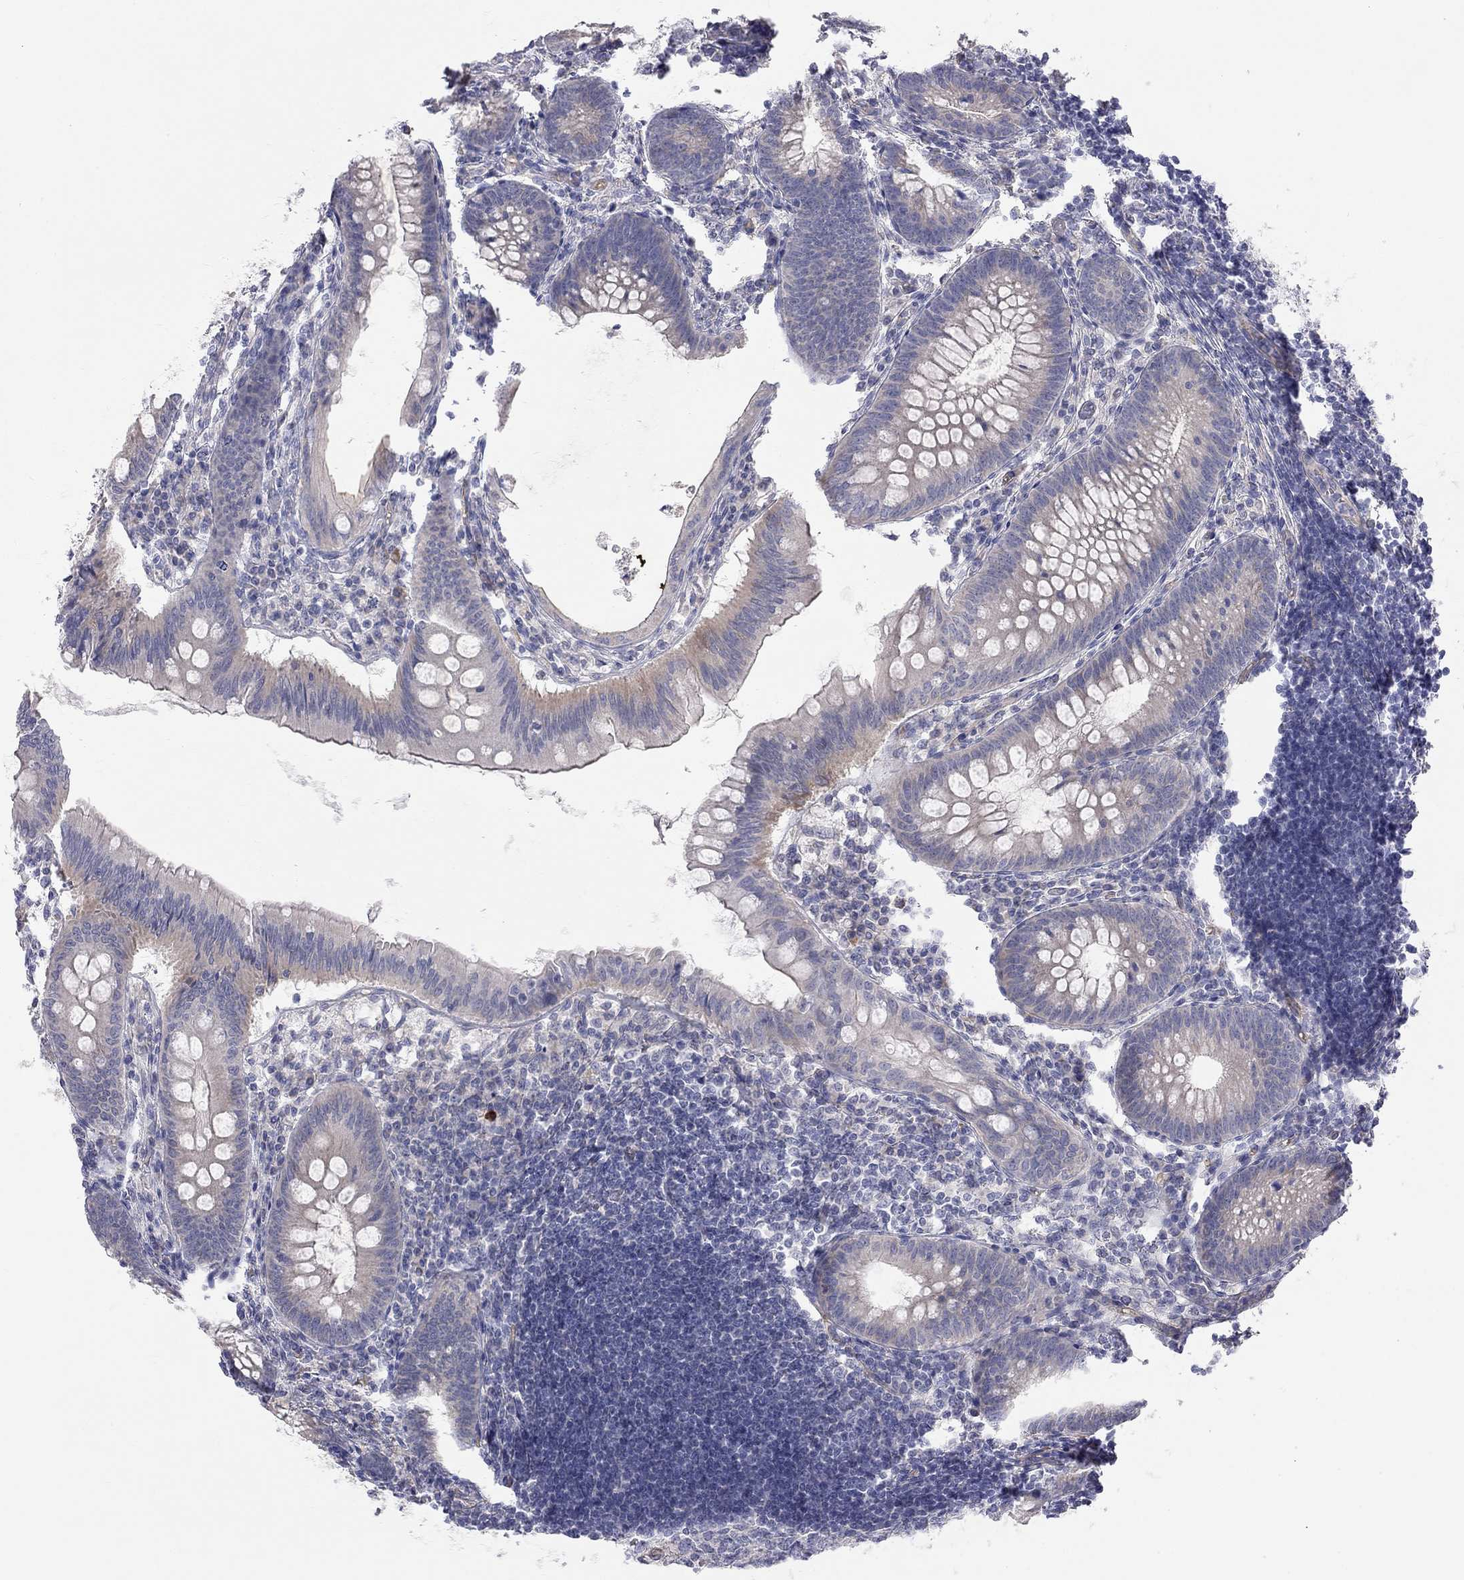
{"staining": {"intensity": "negative", "quantity": "none", "location": "none"}, "tissue": "appendix", "cell_type": "Glandular cells", "image_type": "normal", "snomed": [{"axis": "morphology", "description": "Normal tissue, NOS"}, {"axis": "morphology", "description": "Inflammation, NOS"}, {"axis": "topography", "description": "Appendix"}], "caption": "IHC histopathology image of benign appendix: human appendix stained with DAB (3,3'-diaminobenzidine) exhibits no significant protein expression in glandular cells.", "gene": "GPRC5B", "patient": {"sex": "male", "age": 16}}